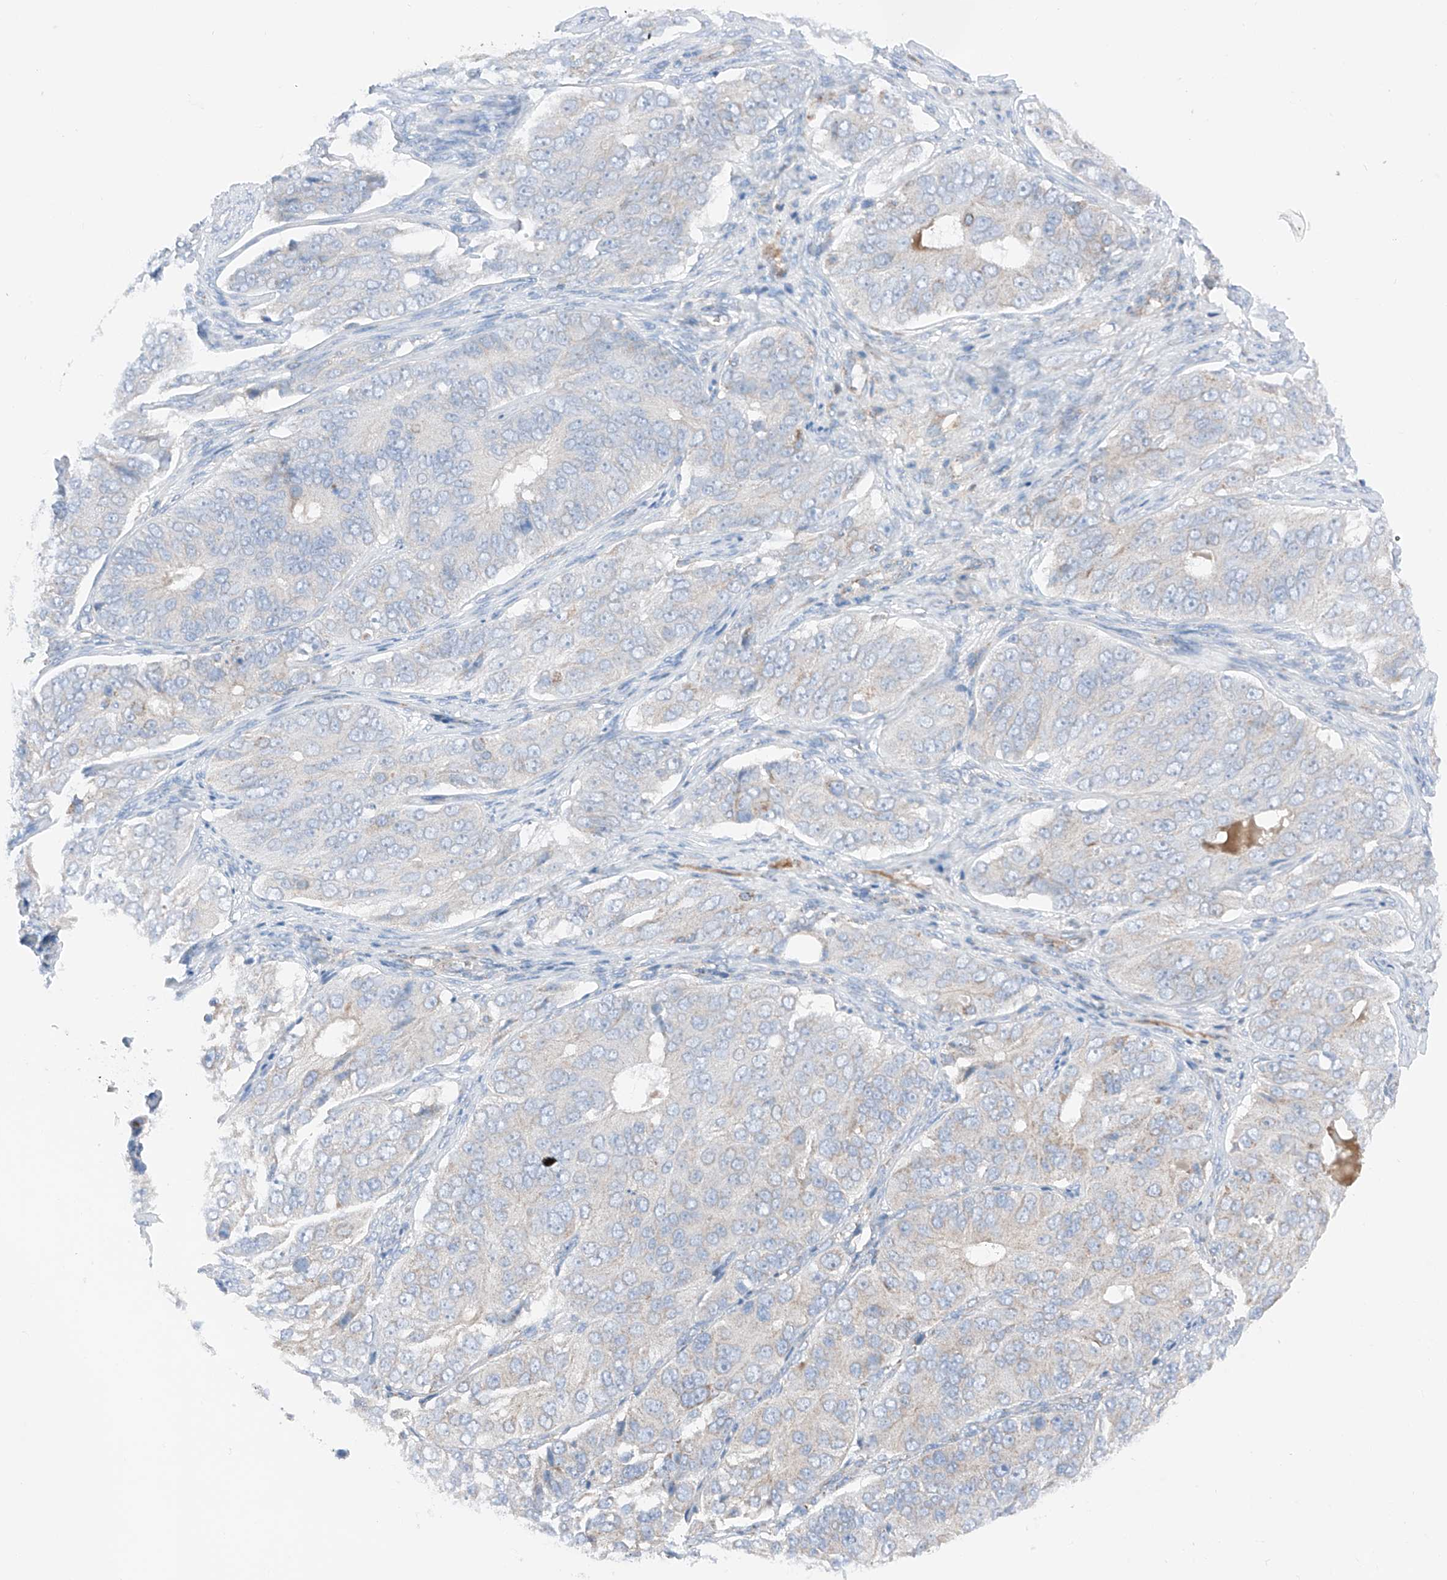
{"staining": {"intensity": "negative", "quantity": "none", "location": "none"}, "tissue": "ovarian cancer", "cell_type": "Tumor cells", "image_type": "cancer", "snomed": [{"axis": "morphology", "description": "Carcinoma, endometroid"}, {"axis": "topography", "description": "Ovary"}], "caption": "Immunohistochemistry histopathology image of human ovarian cancer (endometroid carcinoma) stained for a protein (brown), which displays no positivity in tumor cells.", "gene": "MRAP", "patient": {"sex": "female", "age": 51}}